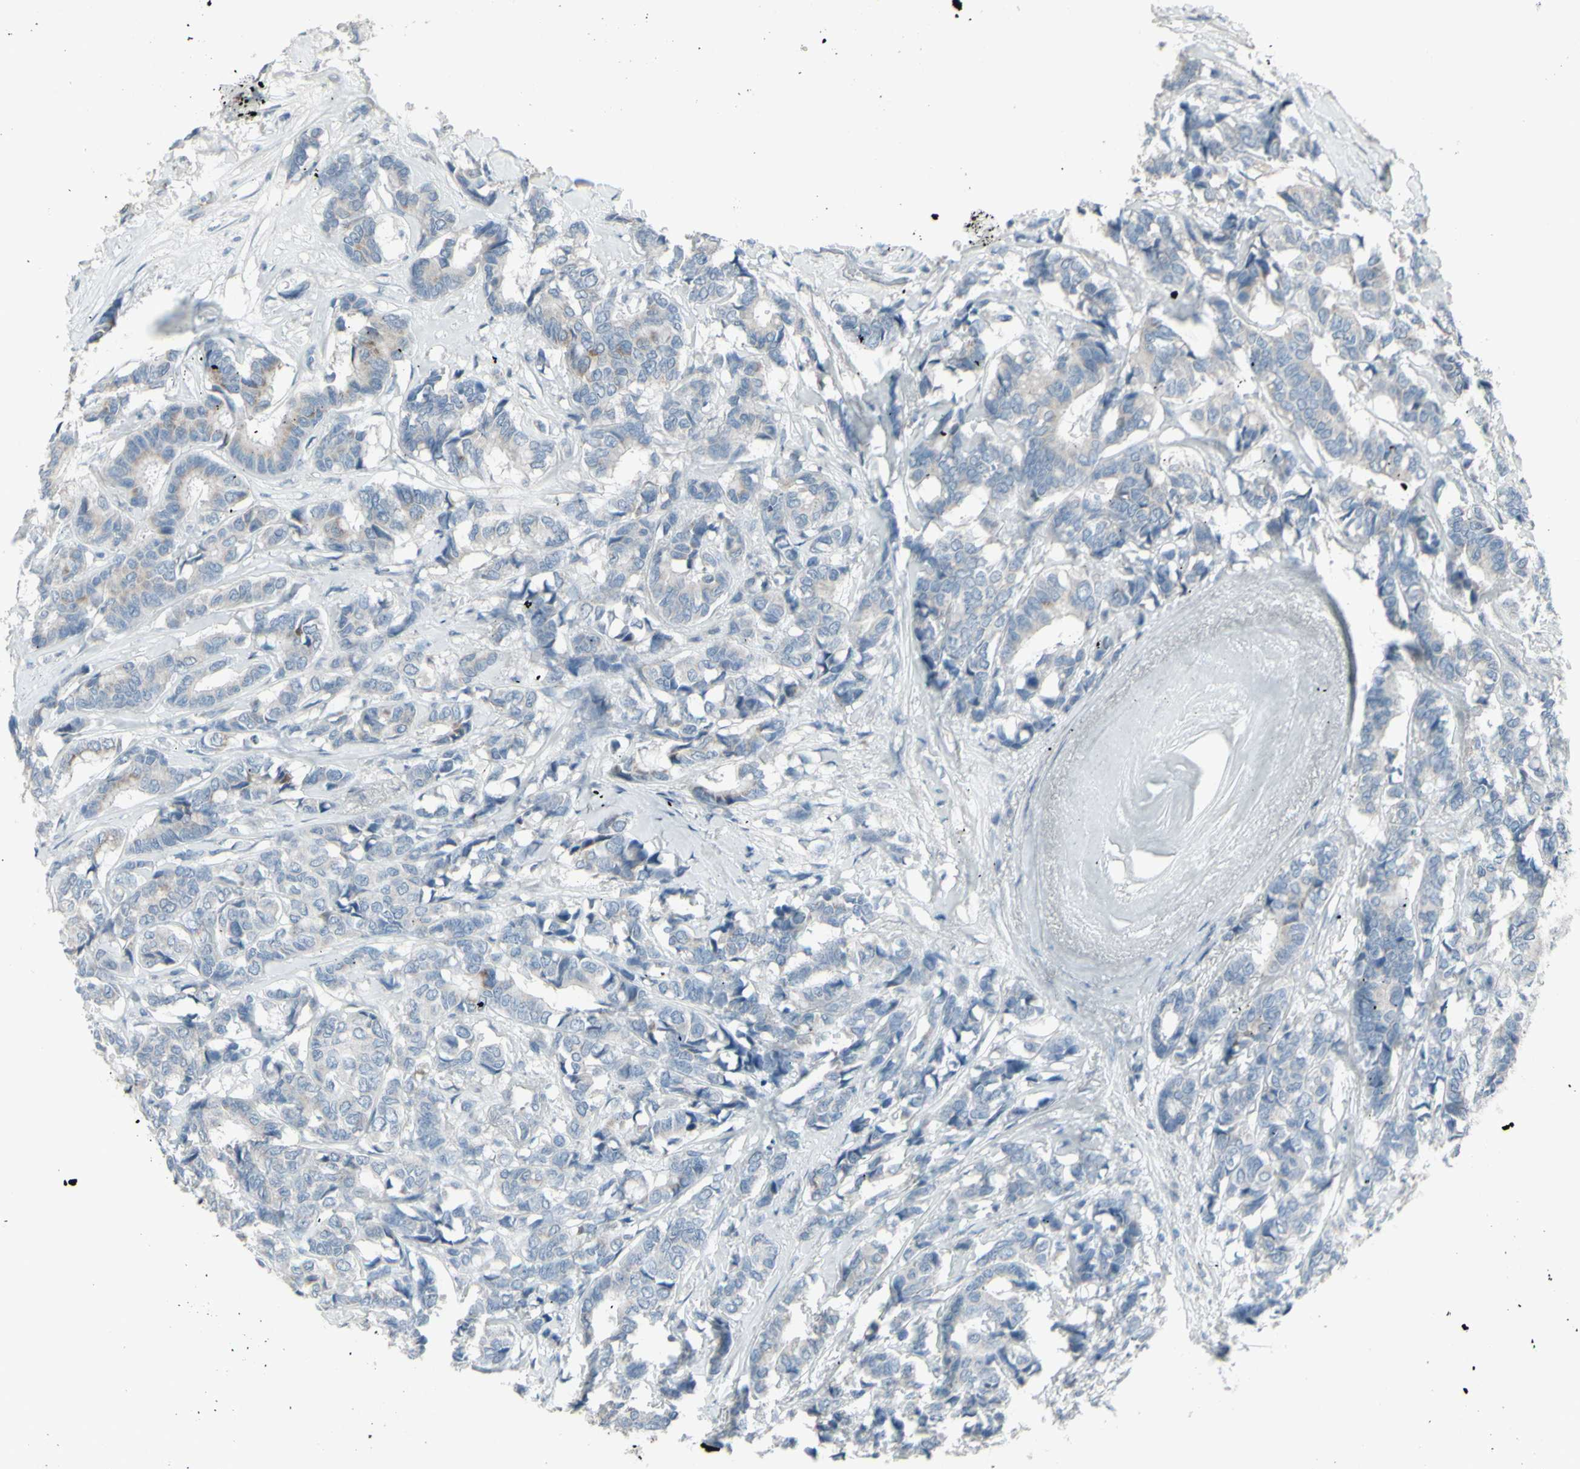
{"staining": {"intensity": "weak", "quantity": "<25%", "location": "cytoplasmic/membranous"}, "tissue": "breast cancer", "cell_type": "Tumor cells", "image_type": "cancer", "snomed": [{"axis": "morphology", "description": "Duct carcinoma"}, {"axis": "topography", "description": "Breast"}], "caption": "Tumor cells show no significant protein expression in breast cancer.", "gene": "CD79B", "patient": {"sex": "female", "age": 87}}